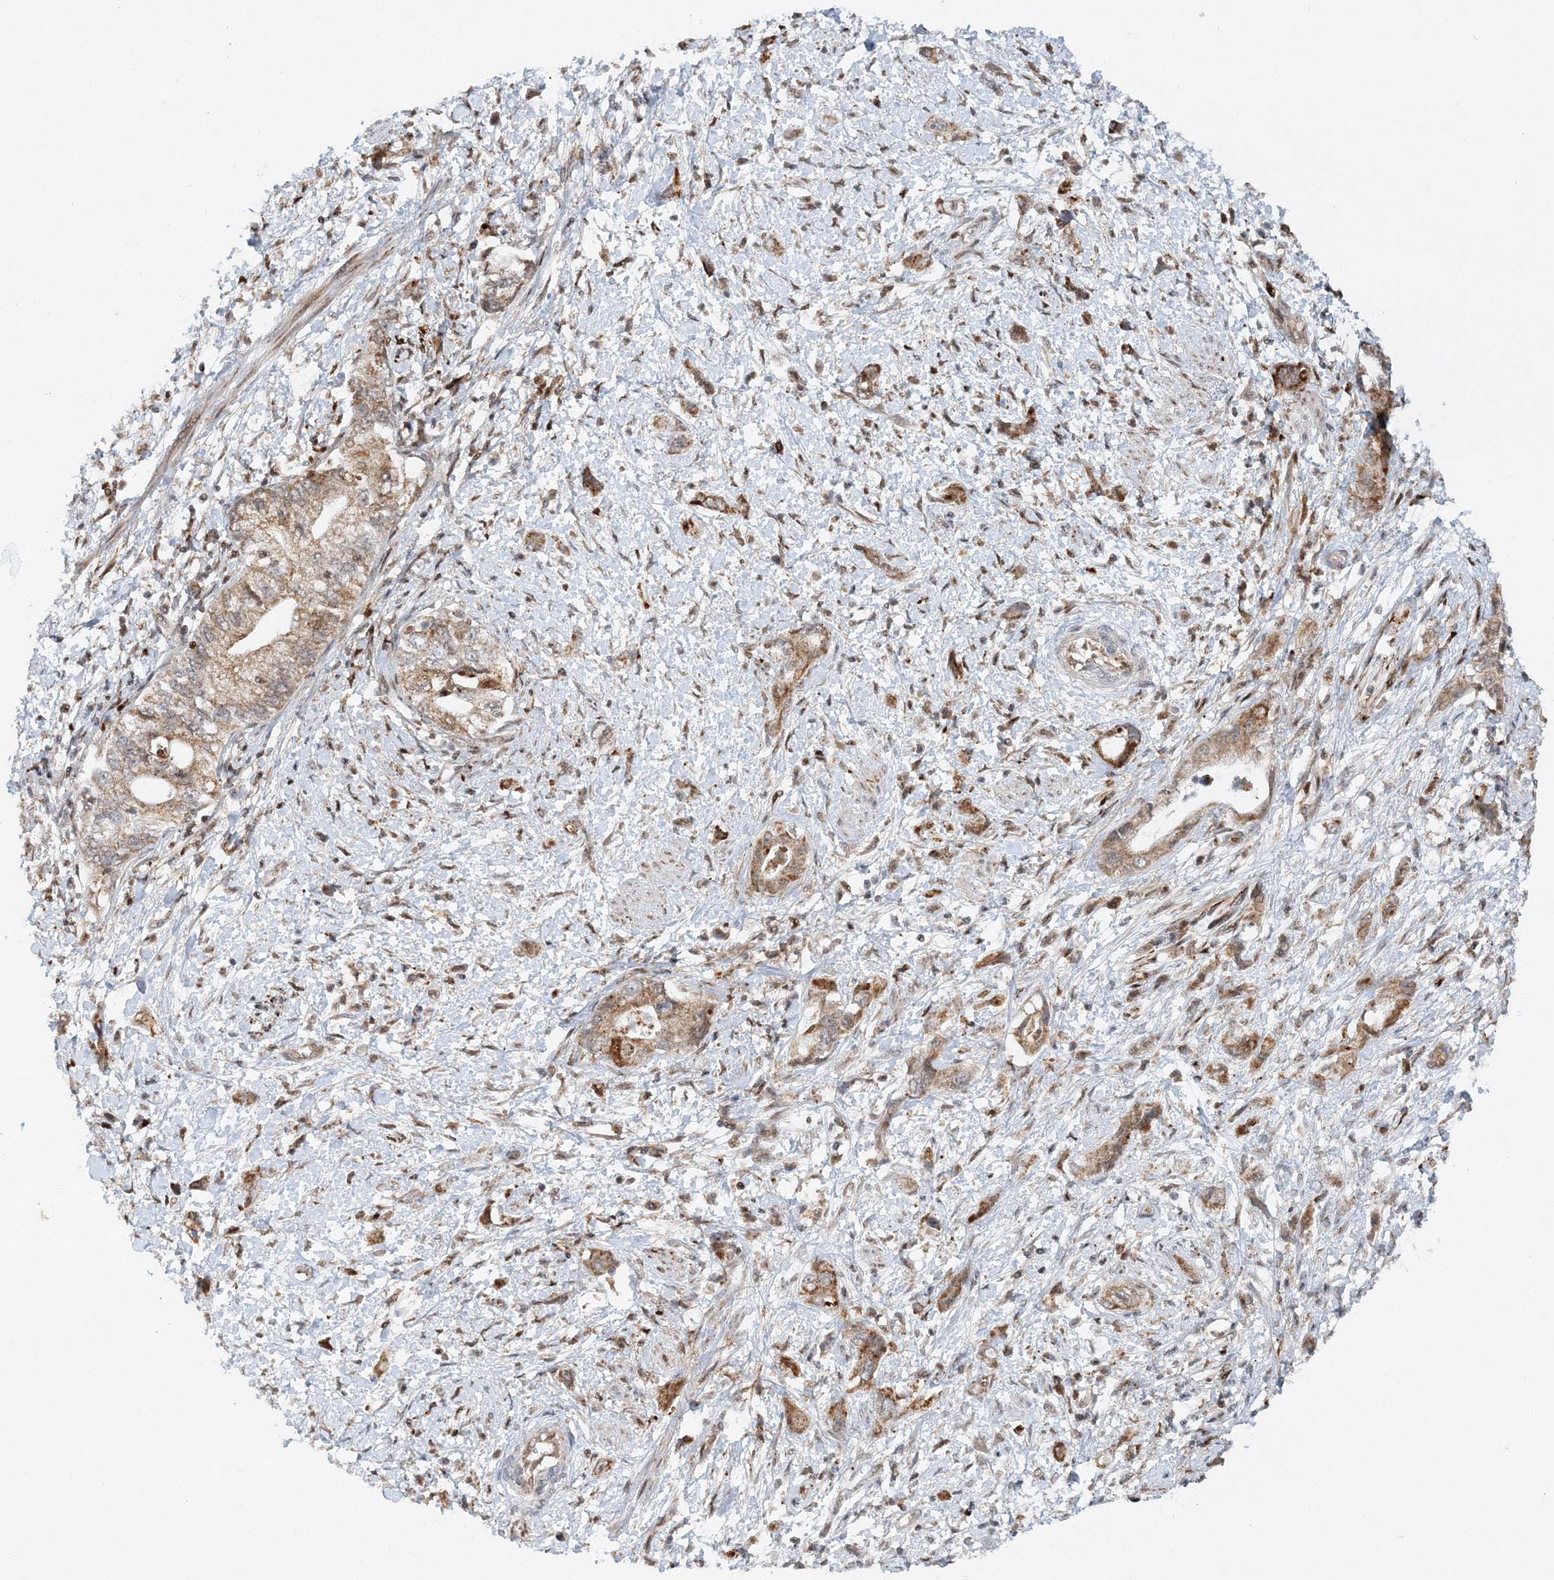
{"staining": {"intensity": "moderate", "quantity": ">75%", "location": "cytoplasmic/membranous"}, "tissue": "pancreatic cancer", "cell_type": "Tumor cells", "image_type": "cancer", "snomed": [{"axis": "morphology", "description": "Adenocarcinoma, NOS"}, {"axis": "topography", "description": "Pancreas"}], "caption": "This micrograph exhibits adenocarcinoma (pancreatic) stained with immunohistochemistry (IHC) to label a protein in brown. The cytoplasmic/membranous of tumor cells show moderate positivity for the protein. Nuclei are counter-stained blue.", "gene": "RAB11FIP2", "patient": {"sex": "female", "age": 73}}